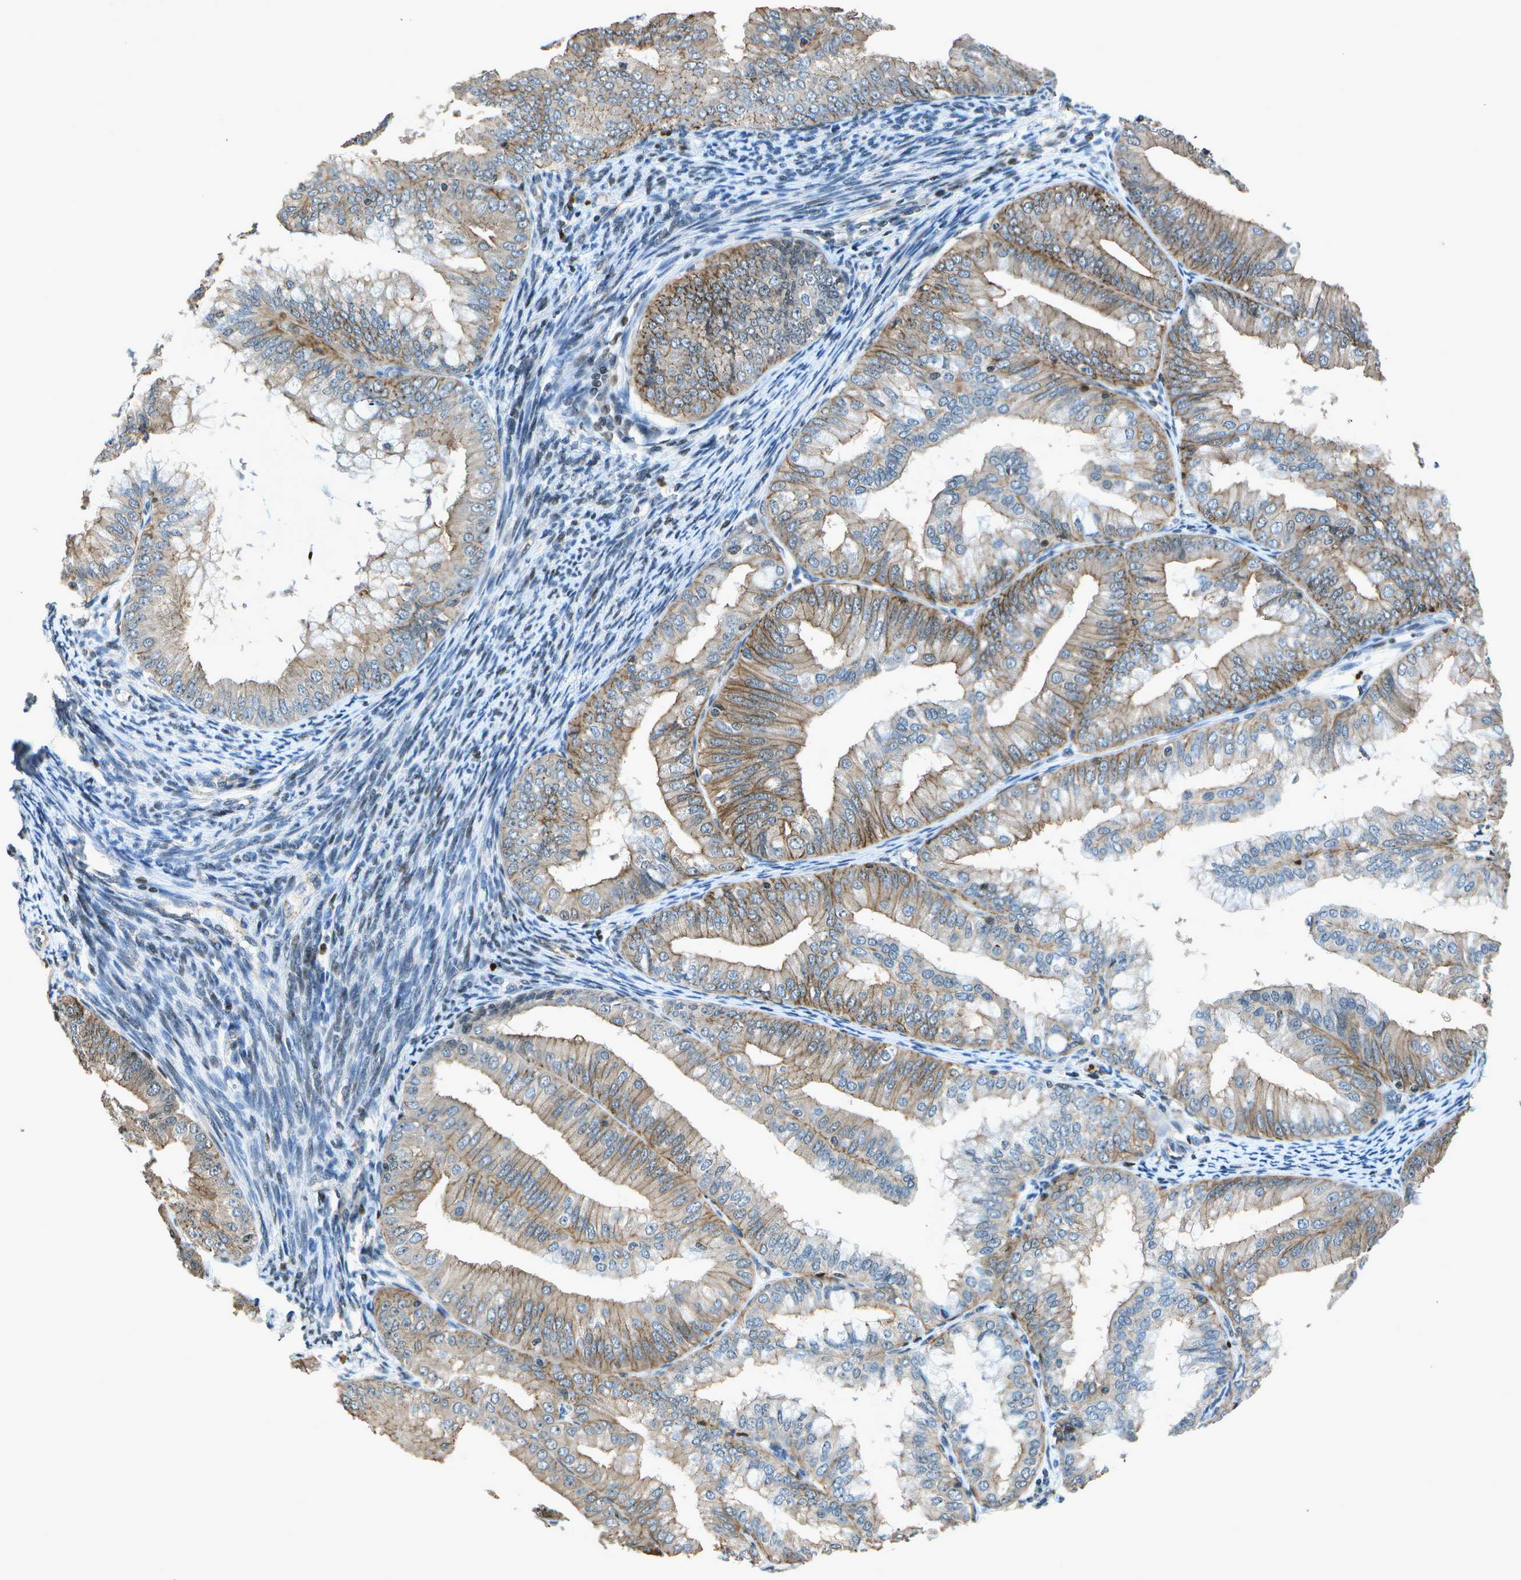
{"staining": {"intensity": "moderate", "quantity": ">75%", "location": "cytoplasmic/membranous"}, "tissue": "endometrial cancer", "cell_type": "Tumor cells", "image_type": "cancer", "snomed": [{"axis": "morphology", "description": "Adenocarcinoma, NOS"}, {"axis": "topography", "description": "Endometrium"}], "caption": "Moderate cytoplasmic/membranous positivity for a protein is identified in approximately >75% of tumor cells of endometrial cancer (adenocarcinoma) using immunohistochemistry (IHC).", "gene": "PDLIM1", "patient": {"sex": "female", "age": 63}}